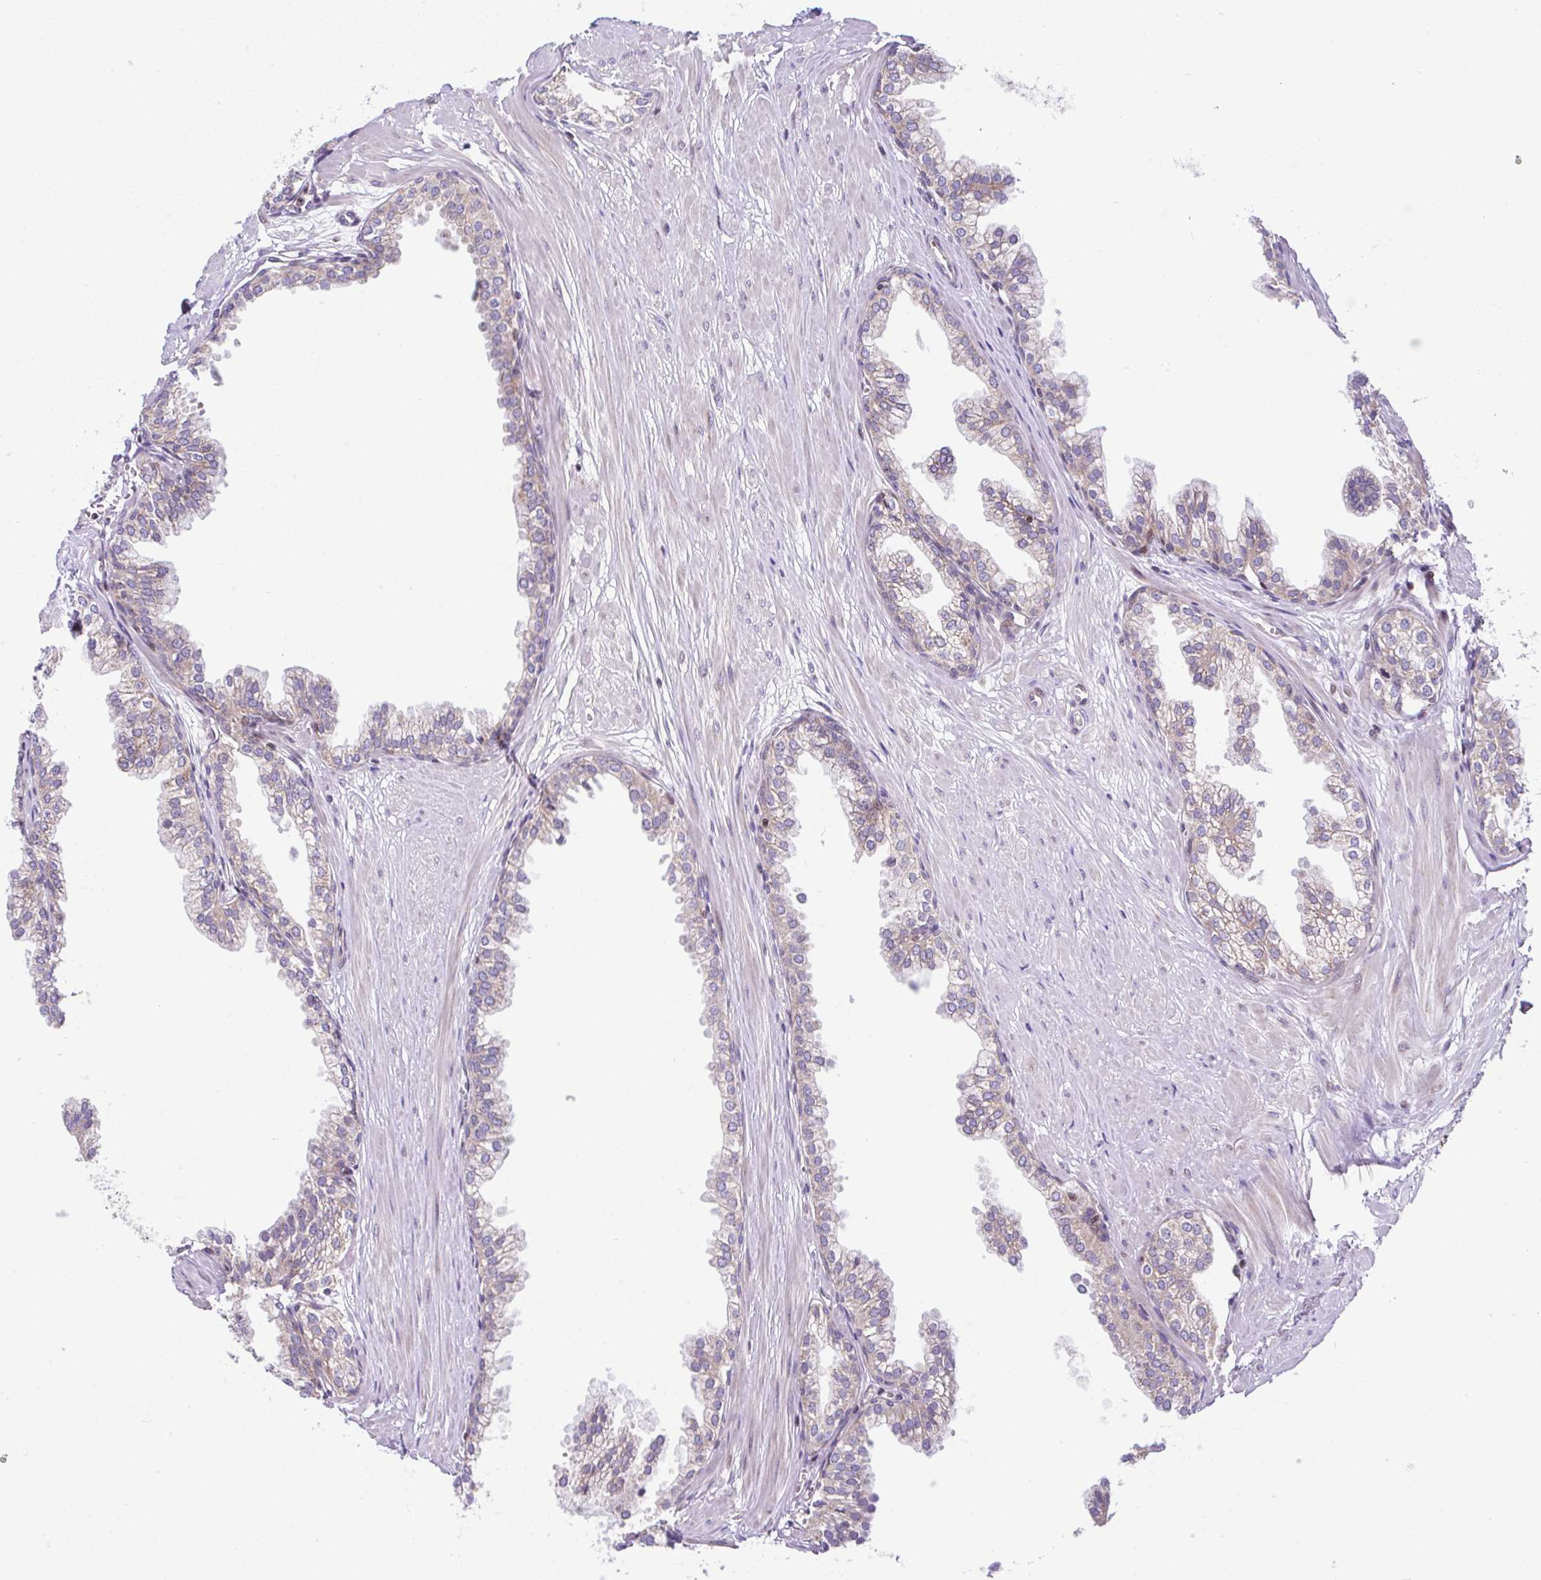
{"staining": {"intensity": "moderate", "quantity": "25%-75%", "location": "cytoplasmic/membranous"}, "tissue": "prostate", "cell_type": "Glandular cells", "image_type": "normal", "snomed": [{"axis": "morphology", "description": "Normal tissue, NOS"}, {"axis": "topography", "description": "Prostate"}, {"axis": "topography", "description": "Peripheral nerve tissue"}], "caption": "This is a photomicrograph of immunohistochemistry staining of unremarkable prostate, which shows moderate positivity in the cytoplasmic/membranous of glandular cells.", "gene": "FIGNL1", "patient": {"sex": "male", "age": 55}}